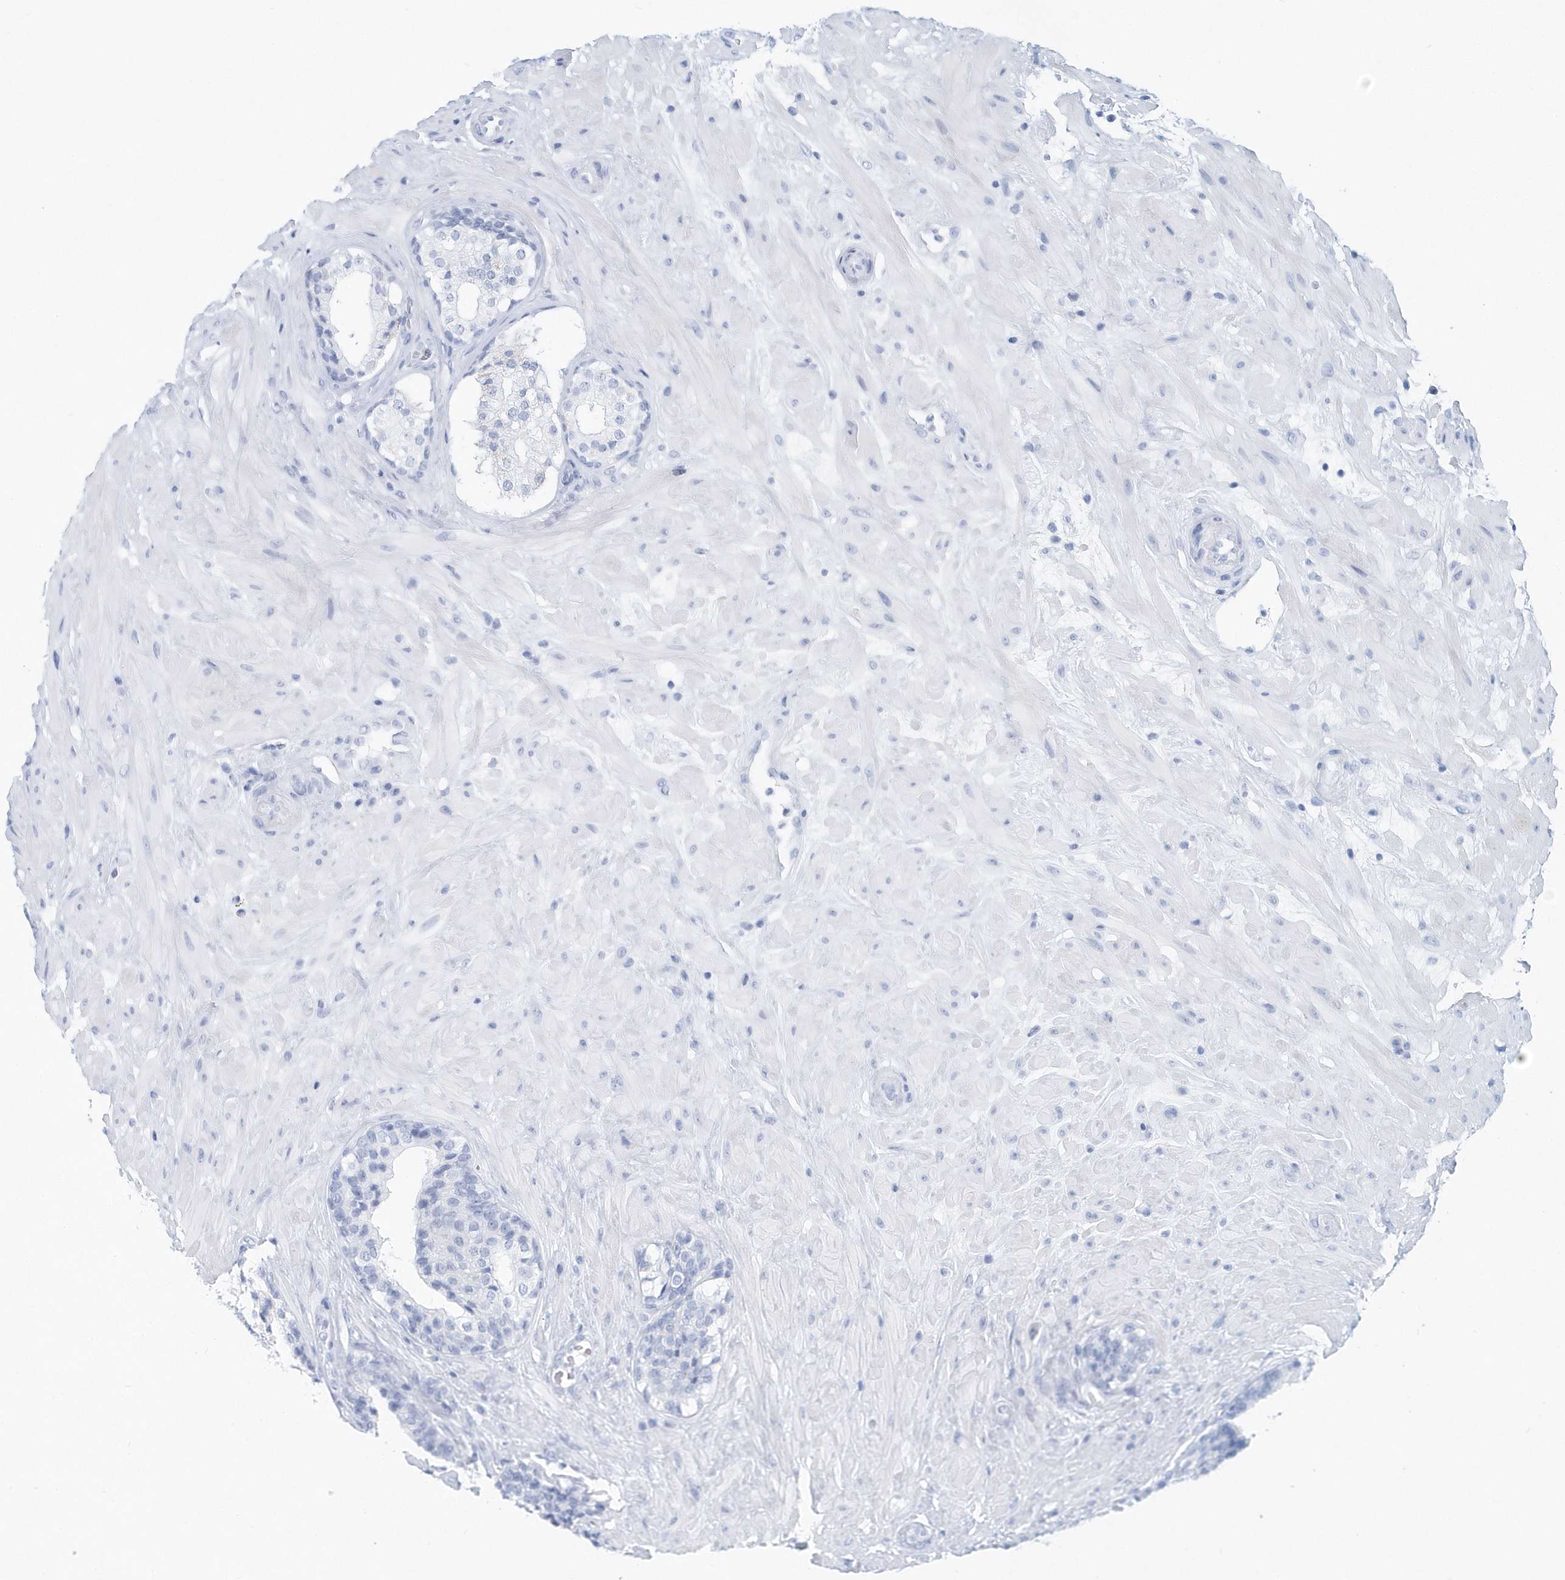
{"staining": {"intensity": "negative", "quantity": "none", "location": "none"}, "tissue": "prostate cancer", "cell_type": "Tumor cells", "image_type": "cancer", "snomed": [{"axis": "morphology", "description": "Adenocarcinoma, High grade"}, {"axis": "topography", "description": "Prostate"}], "caption": "An IHC image of adenocarcinoma (high-grade) (prostate) is shown. There is no staining in tumor cells of adenocarcinoma (high-grade) (prostate).", "gene": "PTPRO", "patient": {"sex": "male", "age": 56}}